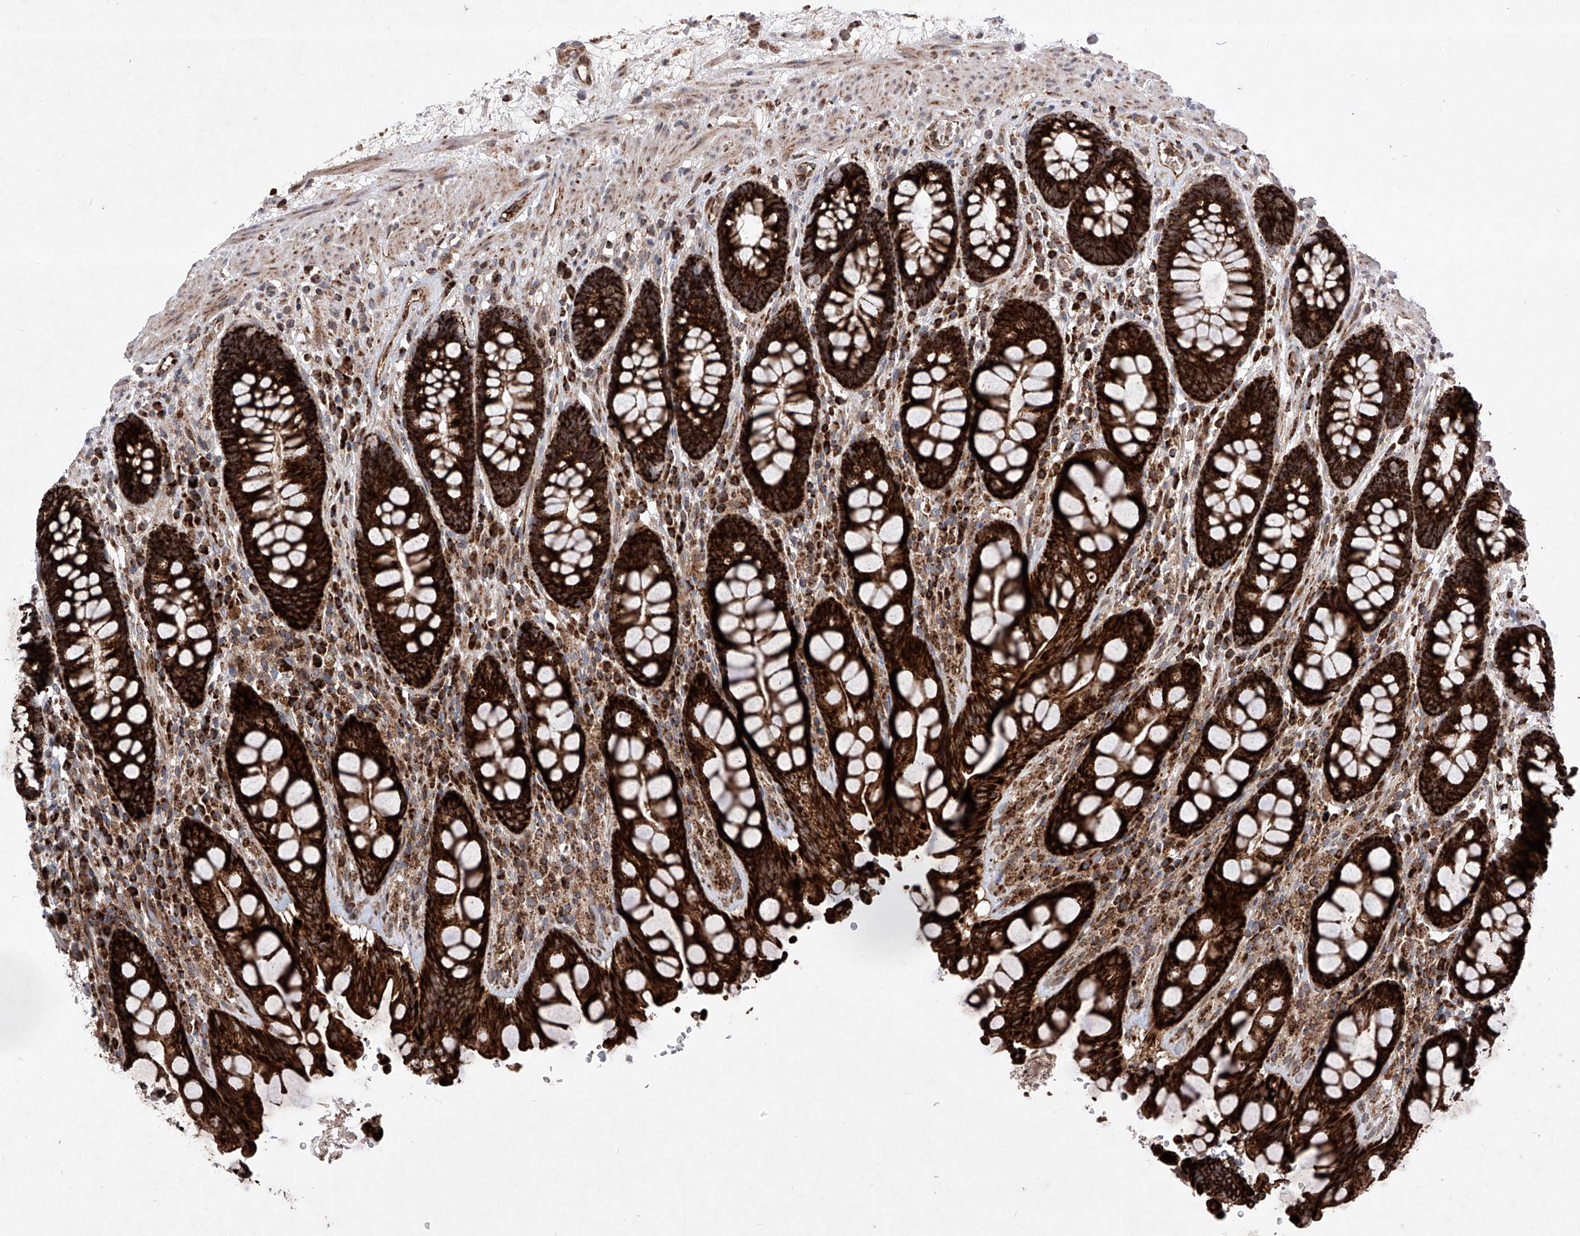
{"staining": {"intensity": "strong", "quantity": ">75%", "location": "cytoplasmic/membranous"}, "tissue": "rectum", "cell_type": "Glandular cells", "image_type": "normal", "snomed": [{"axis": "morphology", "description": "Normal tissue, NOS"}, {"axis": "topography", "description": "Rectum"}], "caption": "Strong cytoplasmic/membranous positivity is appreciated in about >75% of glandular cells in benign rectum. The staining was performed using DAB to visualize the protein expression in brown, while the nuclei were stained in blue with hematoxylin (Magnification: 20x).", "gene": "SEMA6A", "patient": {"sex": "male", "age": 64}}